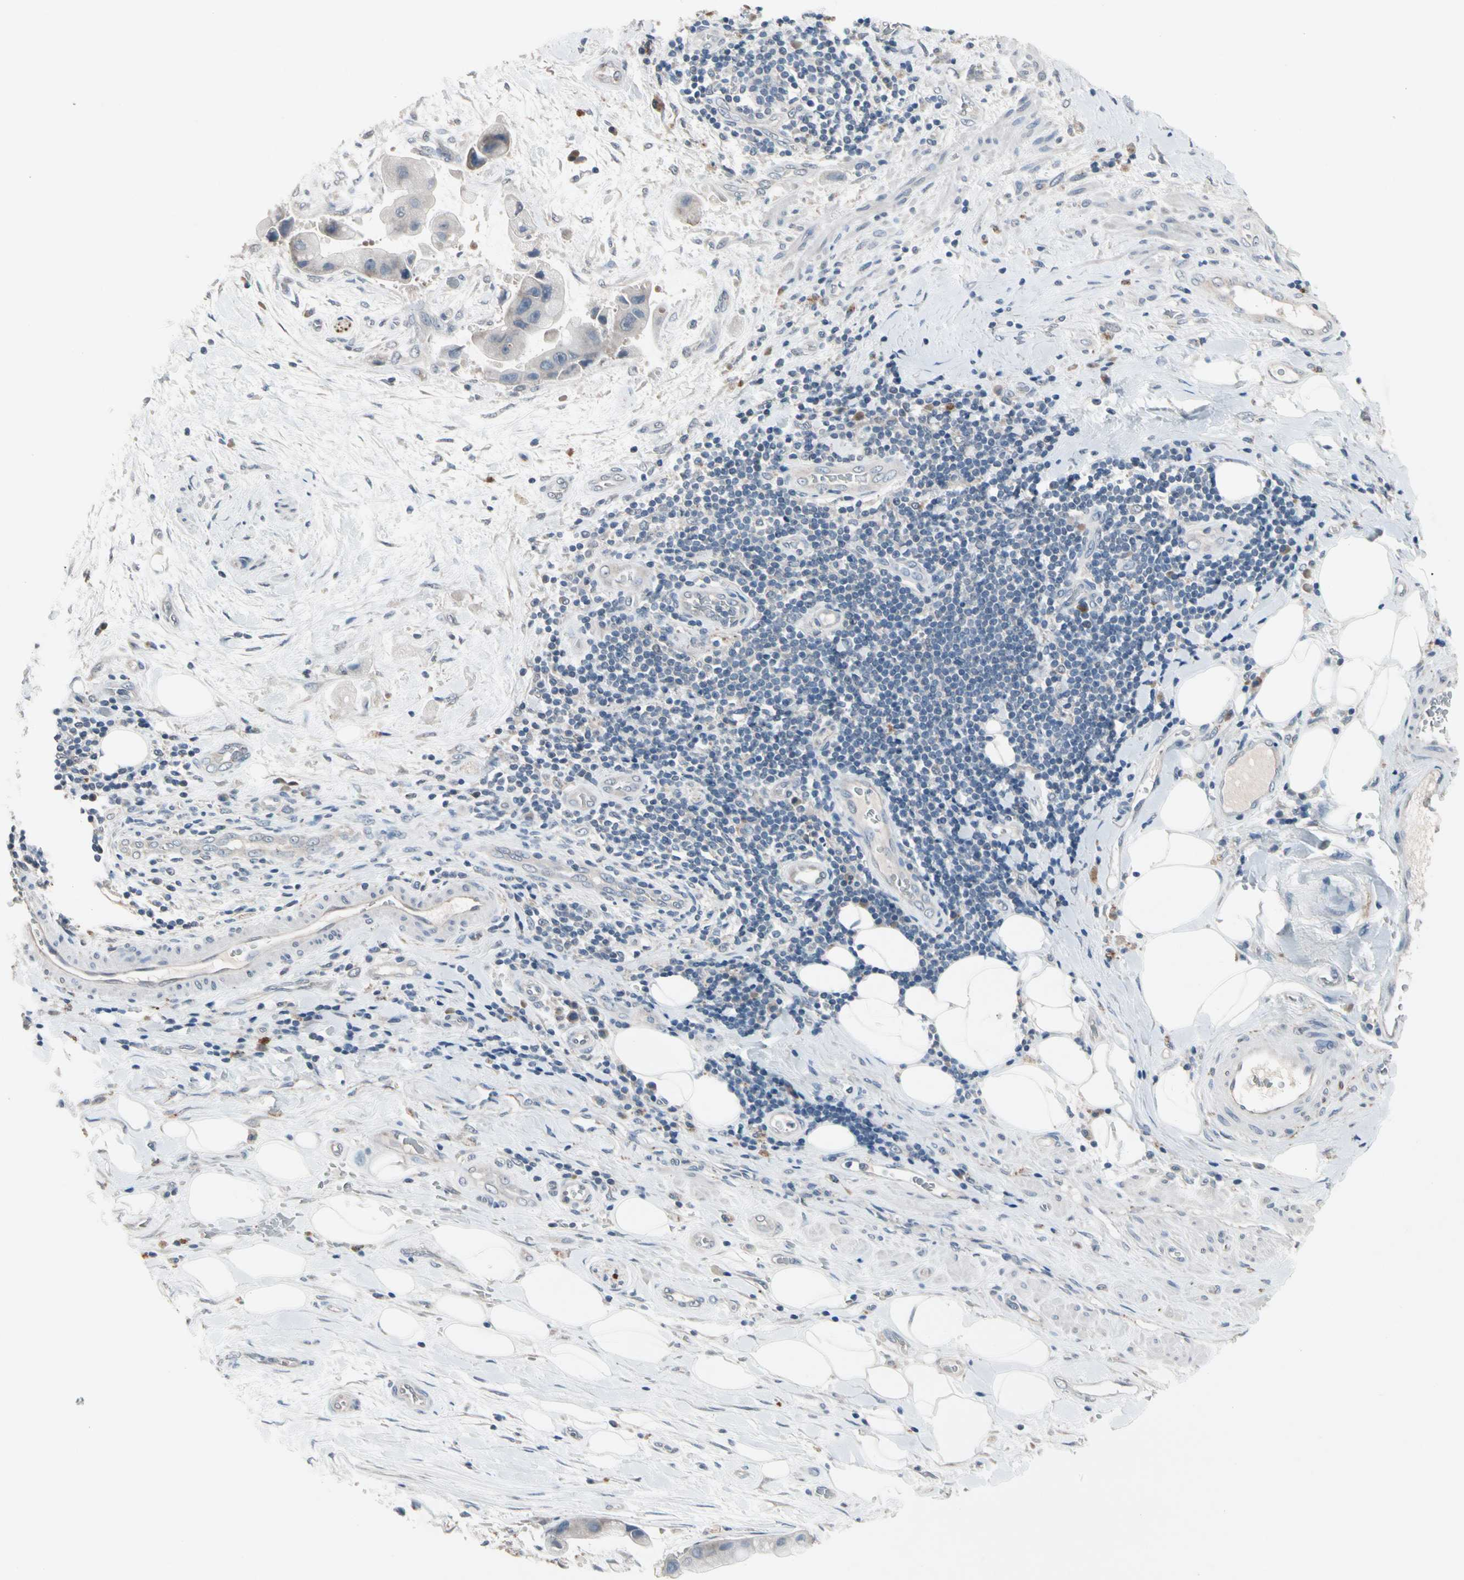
{"staining": {"intensity": "negative", "quantity": "none", "location": "none"}, "tissue": "liver cancer", "cell_type": "Tumor cells", "image_type": "cancer", "snomed": [{"axis": "morphology", "description": "Normal tissue, NOS"}, {"axis": "morphology", "description": "Cholangiocarcinoma"}, {"axis": "topography", "description": "Liver"}, {"axis": "topography", "description": "Peripheral nerve tissue"}], "caption": "A micrograph of human liver cholangiocarcinoma is negative for staining in tumor cells.", "gene": "SV2A", "patient": {"sex": "male", "age": 50}}